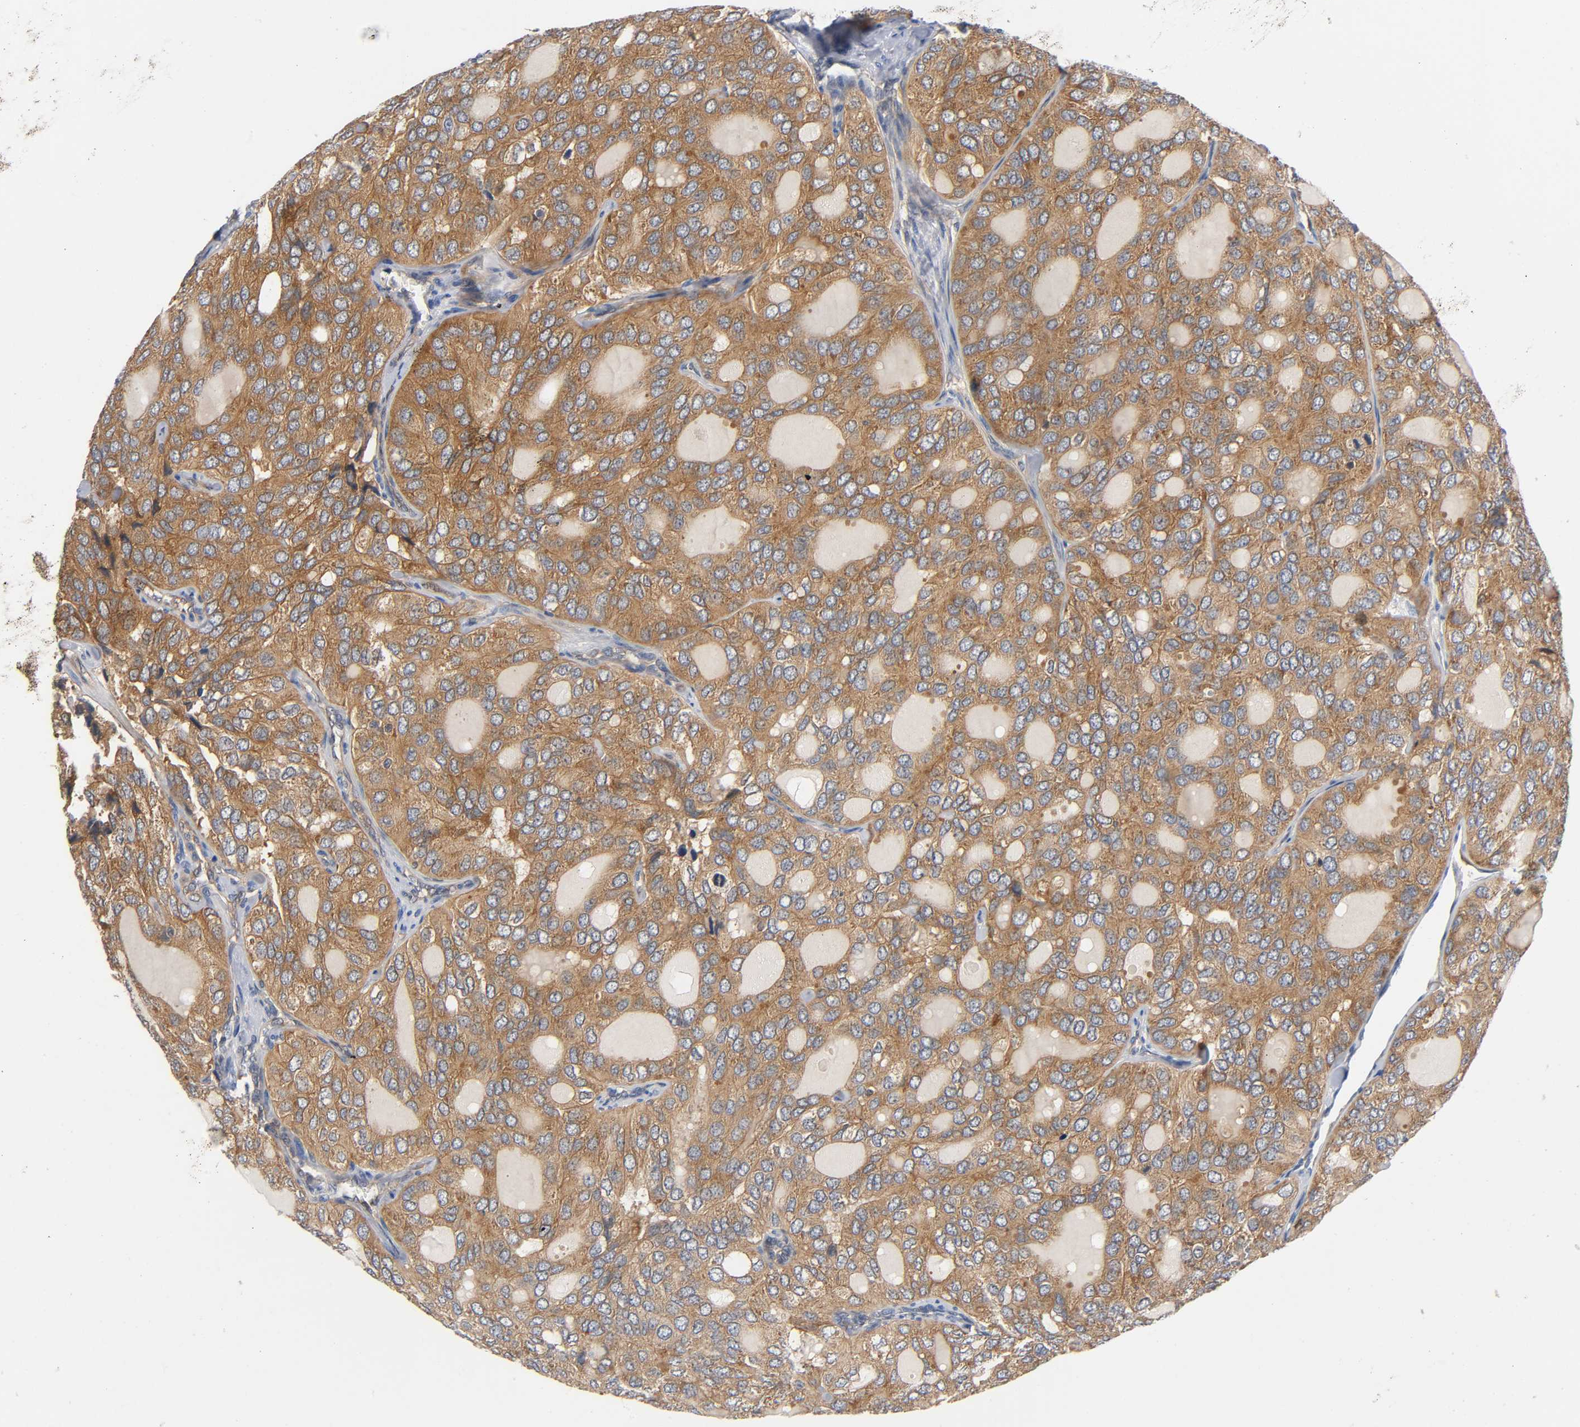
{"staining": {"intensity": "moderate", "quantity": ">75%", "location": "cytoplasmic/membranous"}, "tissue": "thyroid cancer", "cell_type": "Tumor cells", "image_type": "cancer", "snomed": [{"axis": "morphology", "description": "Follicular adenoma carcinoma, NOS"}, {"axis": "topography", "description": "Thyroid gland"}], "caption": "High-power microscopy captured an immunohistochemistry histopathology image of follicular adenoma carcinoma (thyroid), revealing moderate cytoplasmic/membranous staining in approximately >75% of tumor cells. Nuclei are stained in blue.", "gene": "PRKAB1", "patient": {"sex": "male", "age": 75}}